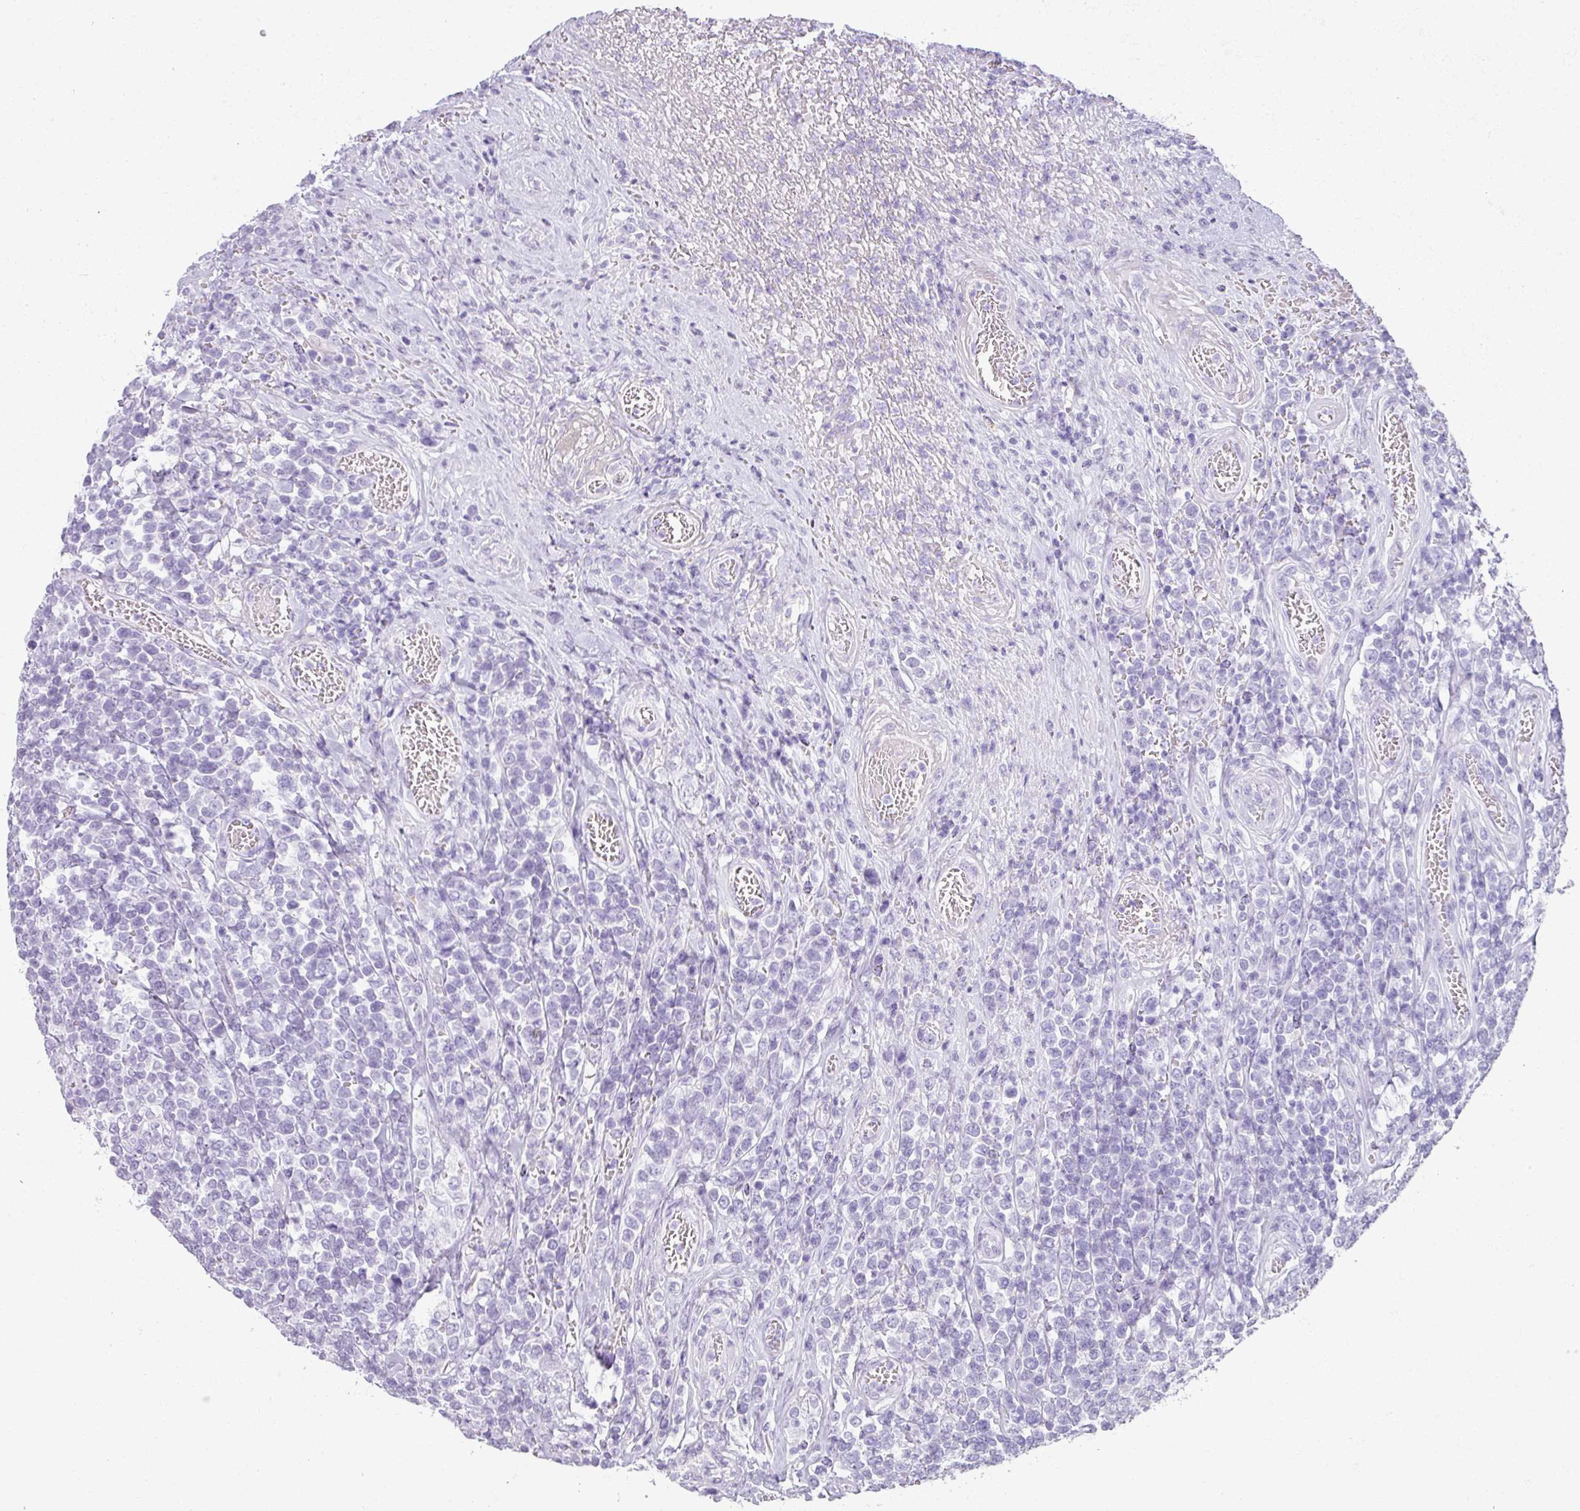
{"staining": {"intensity": "negative", "quantity": "none", "location": "none"}, "tissue": "lymphoma", "cell_type": "Tumor cells", "image_type": "cancer", "snomed": [{"axis": "morphology", "description": "Malignant lymphoma, non-Hodgkin's type, High grade"}, {"axis": "topography", "description": "Soft tissue"}], "caption": "Immunohistochemistry (IHC) photomicrograph of lymphoma stained for a protein (brown), which displays no positivity in tumor cells.", "gene": "RBMY1F", "patient": {"sex": "female", "age": 56}}